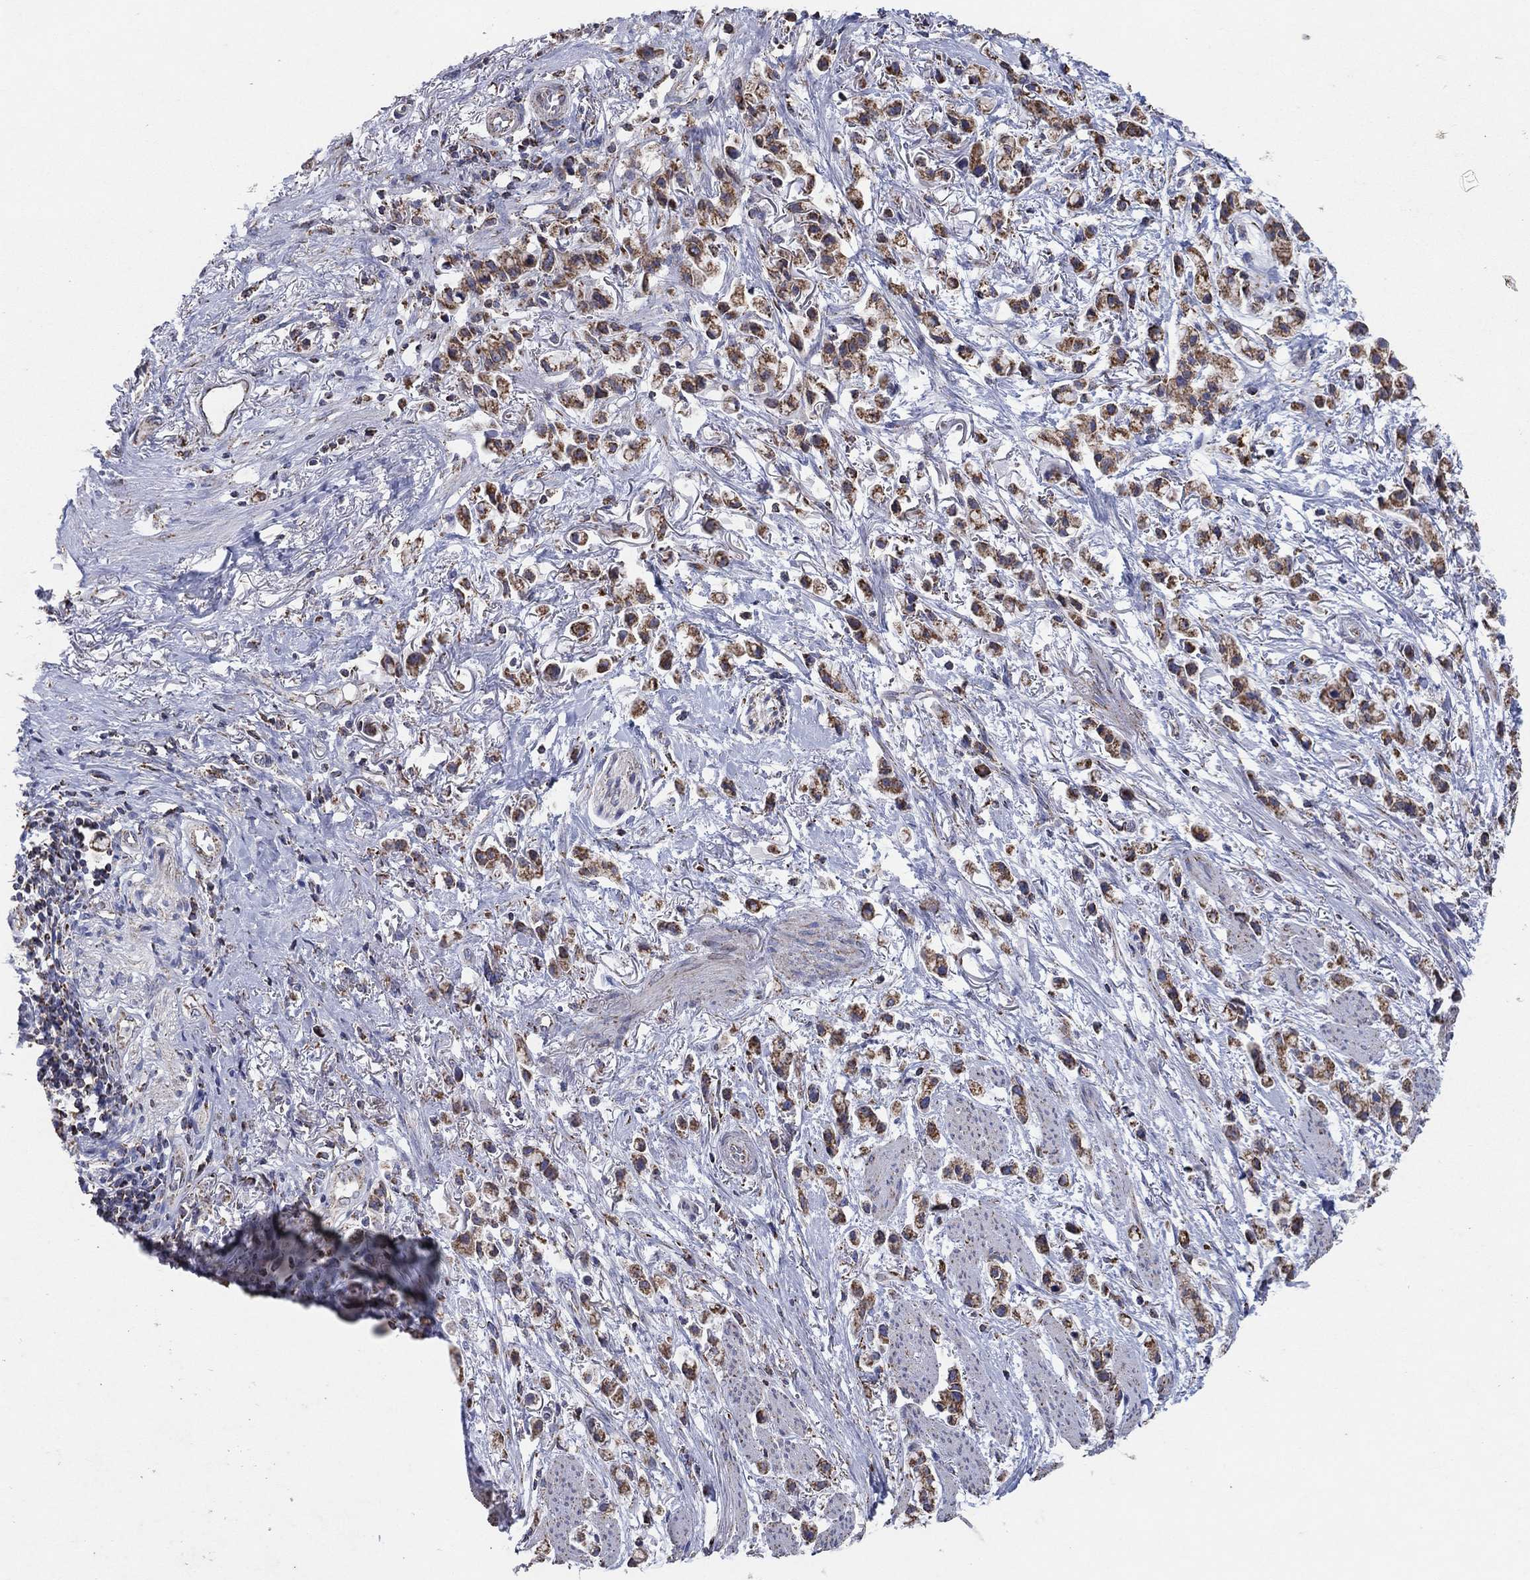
{"staining": {"intensity": "strong", "quantity": "25%-75%", "location": "cytoplasmic/membranous"}, "tissue": "stomach cancer", "cell_type": "Tumor cells", "image_type": "cancer", "snomed": [{"axis": "morphology", "description": "Adenocarcinoma, NOS"}, {"axis": "topography", "description": "Stomach"}], "caption": "Tumor cells display high levels of strong cytoplasmic/membranous positivity in approximately 25%-75% of cells in human stomach adenocarcinoma.", "gene": "C9orf85", "patient": {"sex": "female", "age": 81}}